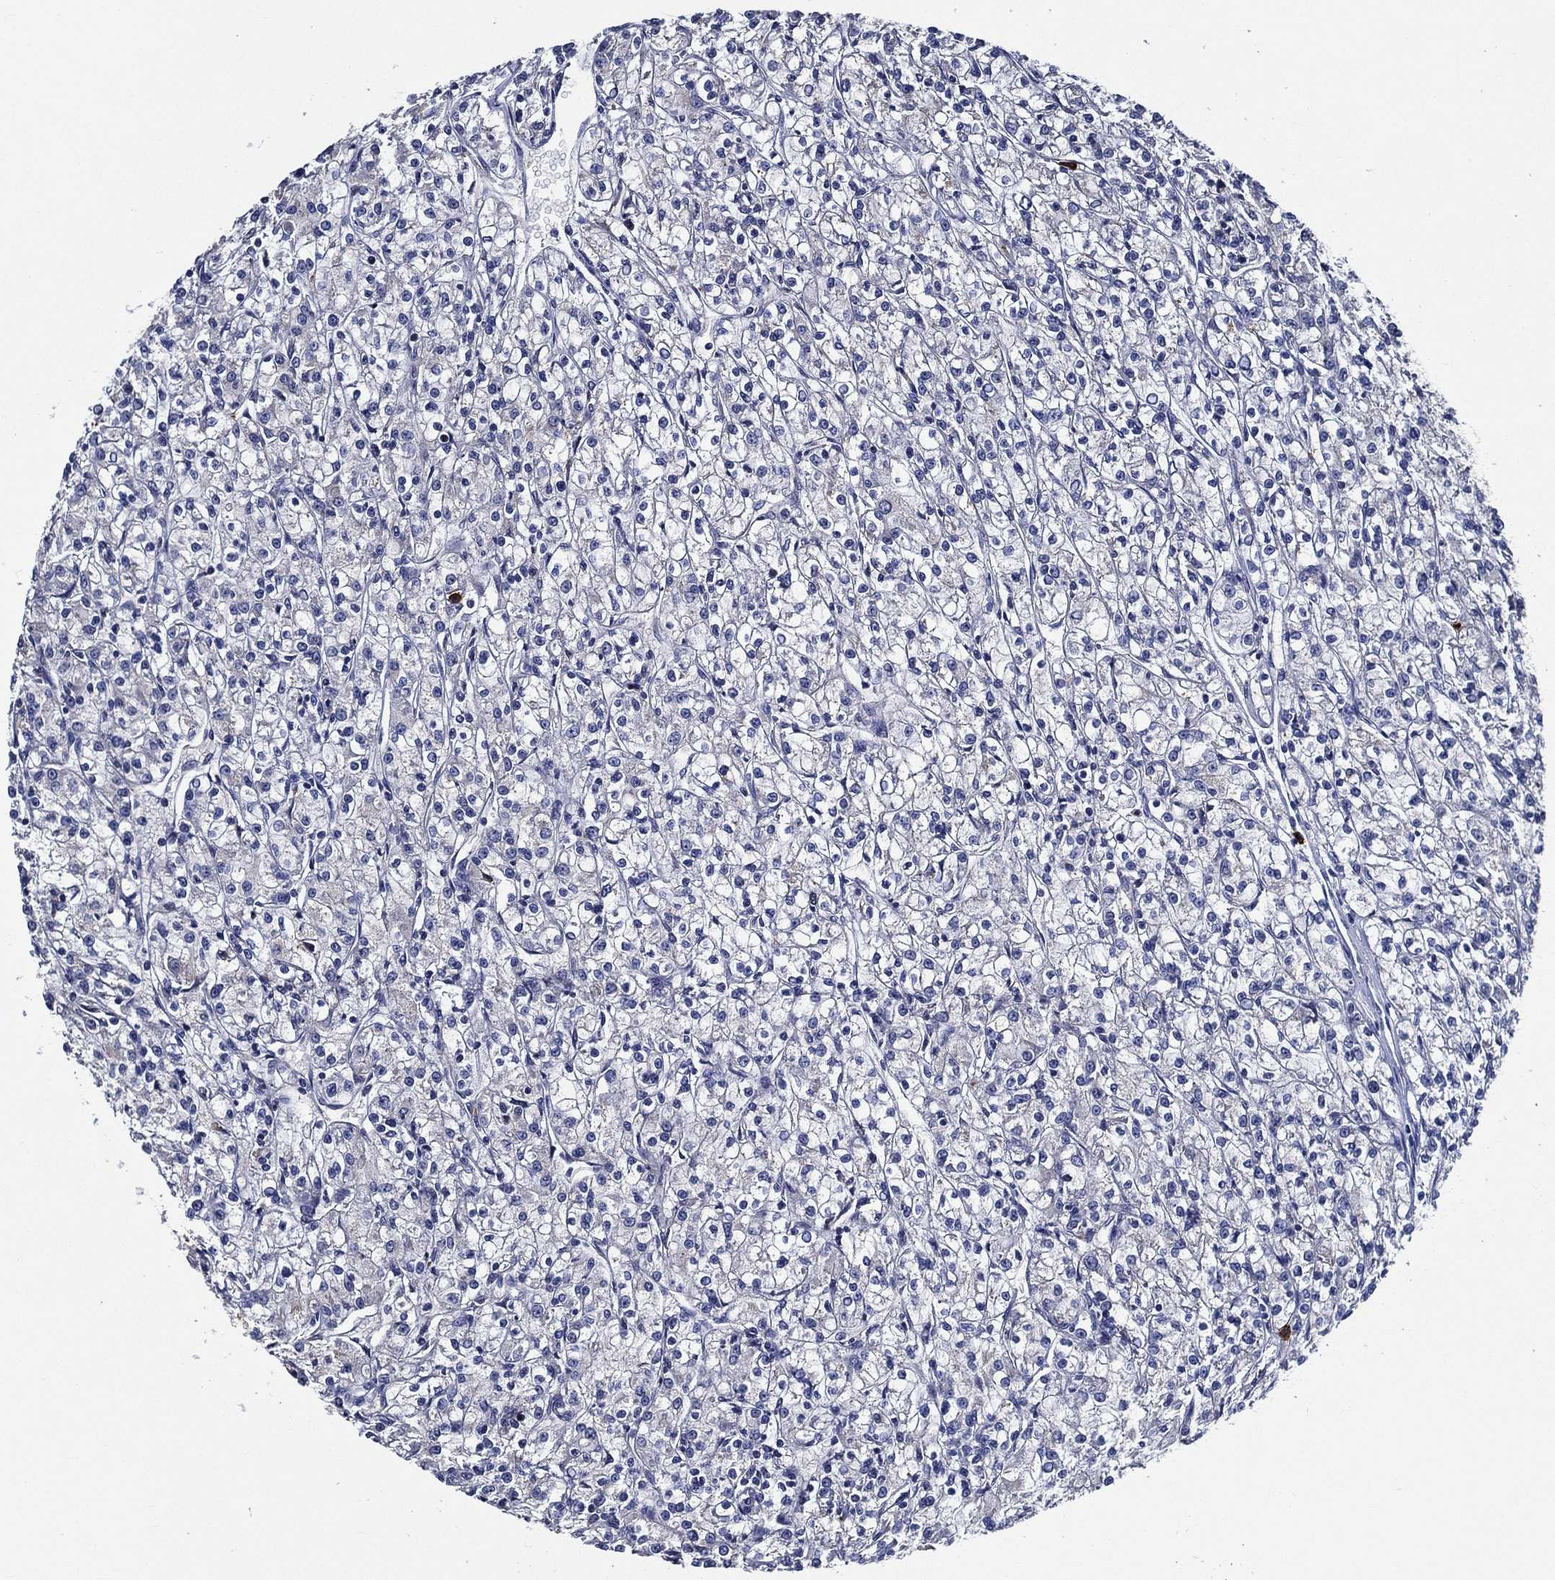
{"staining": {"intensity": "negative", "quantity": "none", "location": "none"}, "tissue": "renal cancer", "cell_type": "Tumor cells", "image_type": "cancer", "snomed": [{"axis": "morphology", "description": "Adenocarcinoma, NOS"}, {"axis": "topography", "description": "Kidney"}], "caption": "This is an IHC image of human adenocarcinoma (renal). There is no staining in tumor cells.", "gene": "KIF20B", "patient": {"sex": "female", "age": 59}}